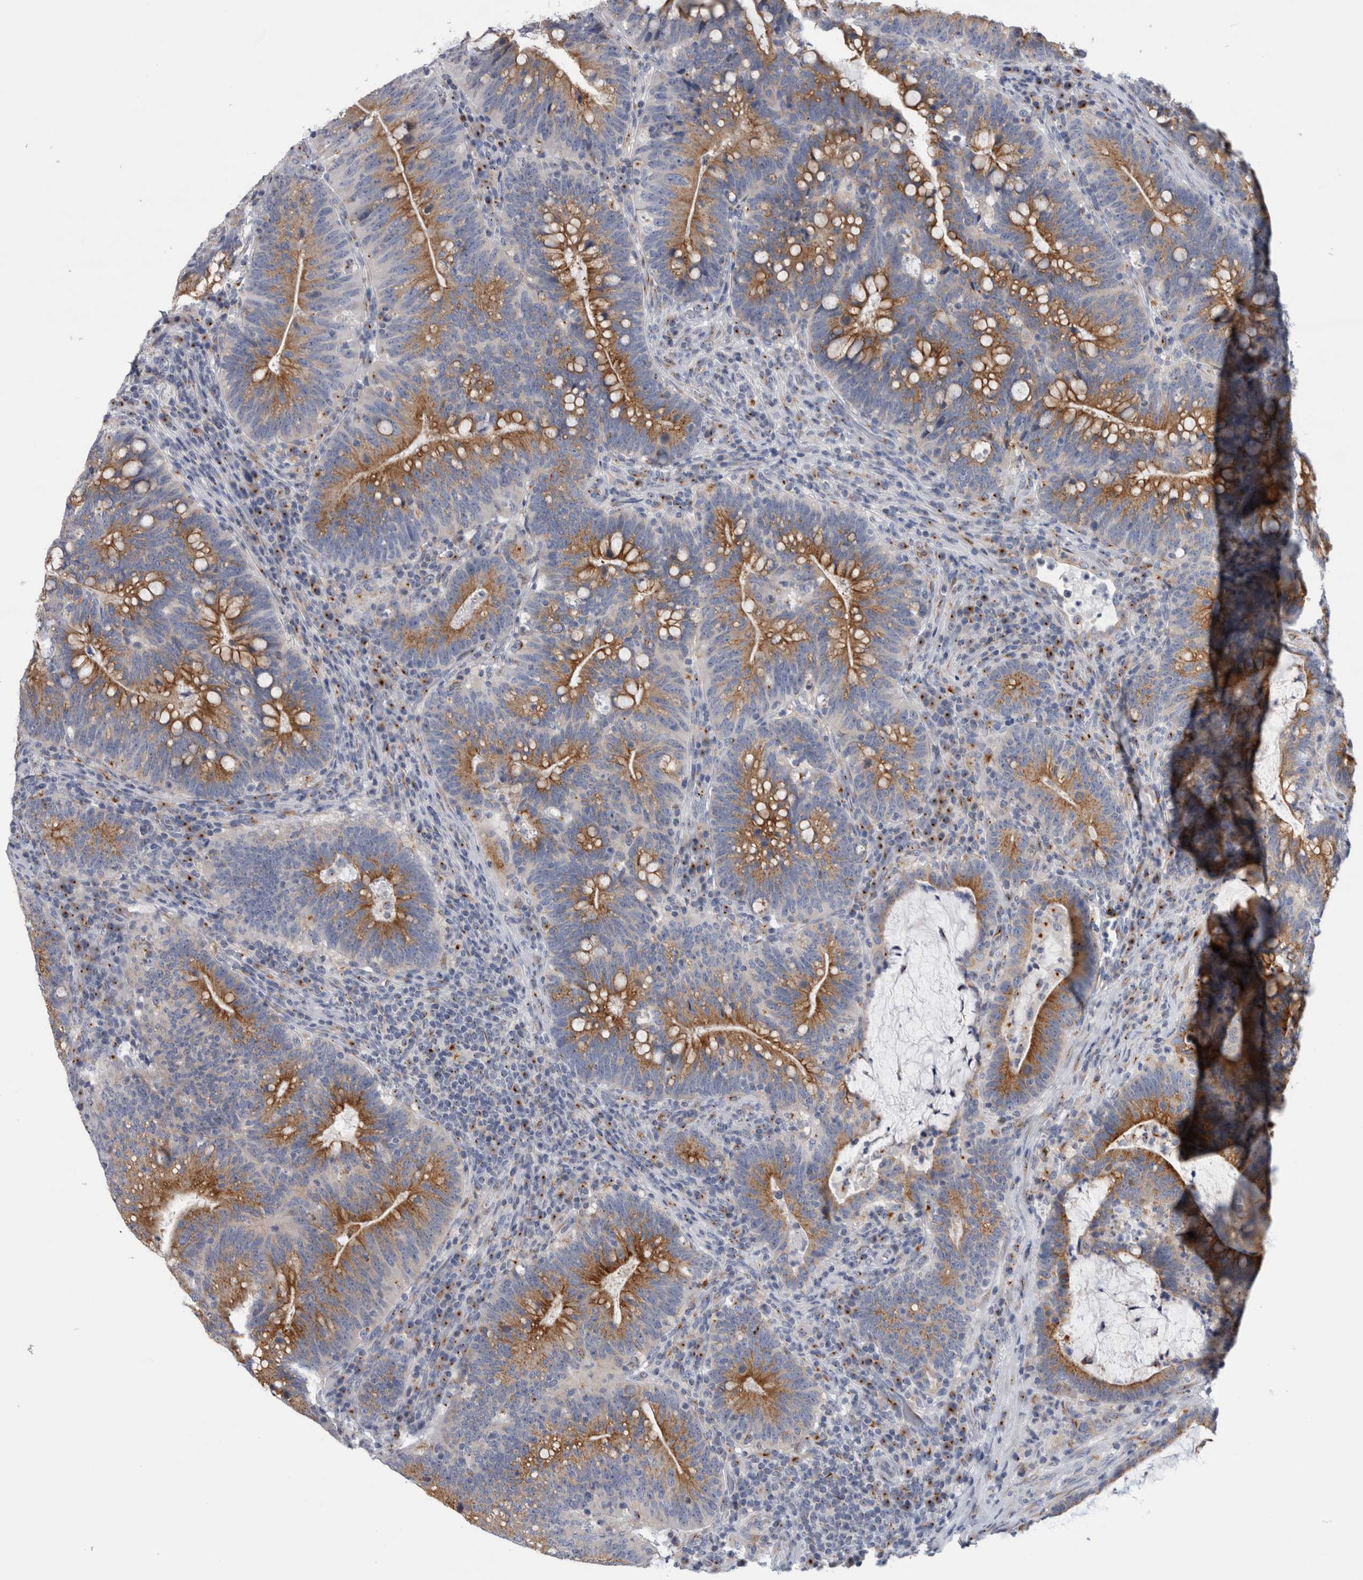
{"staining": {"intensity": "moderate", "quantity": ">75%", "location": "cytoplasmic/membranous"}, "tissue": "colorectal cancer", "cell_type": "Tumor cells", "image_type": "cancer", "snomed": [{"axis": "morphology", "description": "Adenocarcinoma, NOS"}, {"axis": "topography", "description": "Colon"}], "caption": "Human colorectal adenocarcinoma stained with a brown dye exhibits moderate cytoplasmic/membranous positive expression in about >75% of tumor cells.", "gene": "AKAP9", "patient": {"sex": "female", "age": 66}}